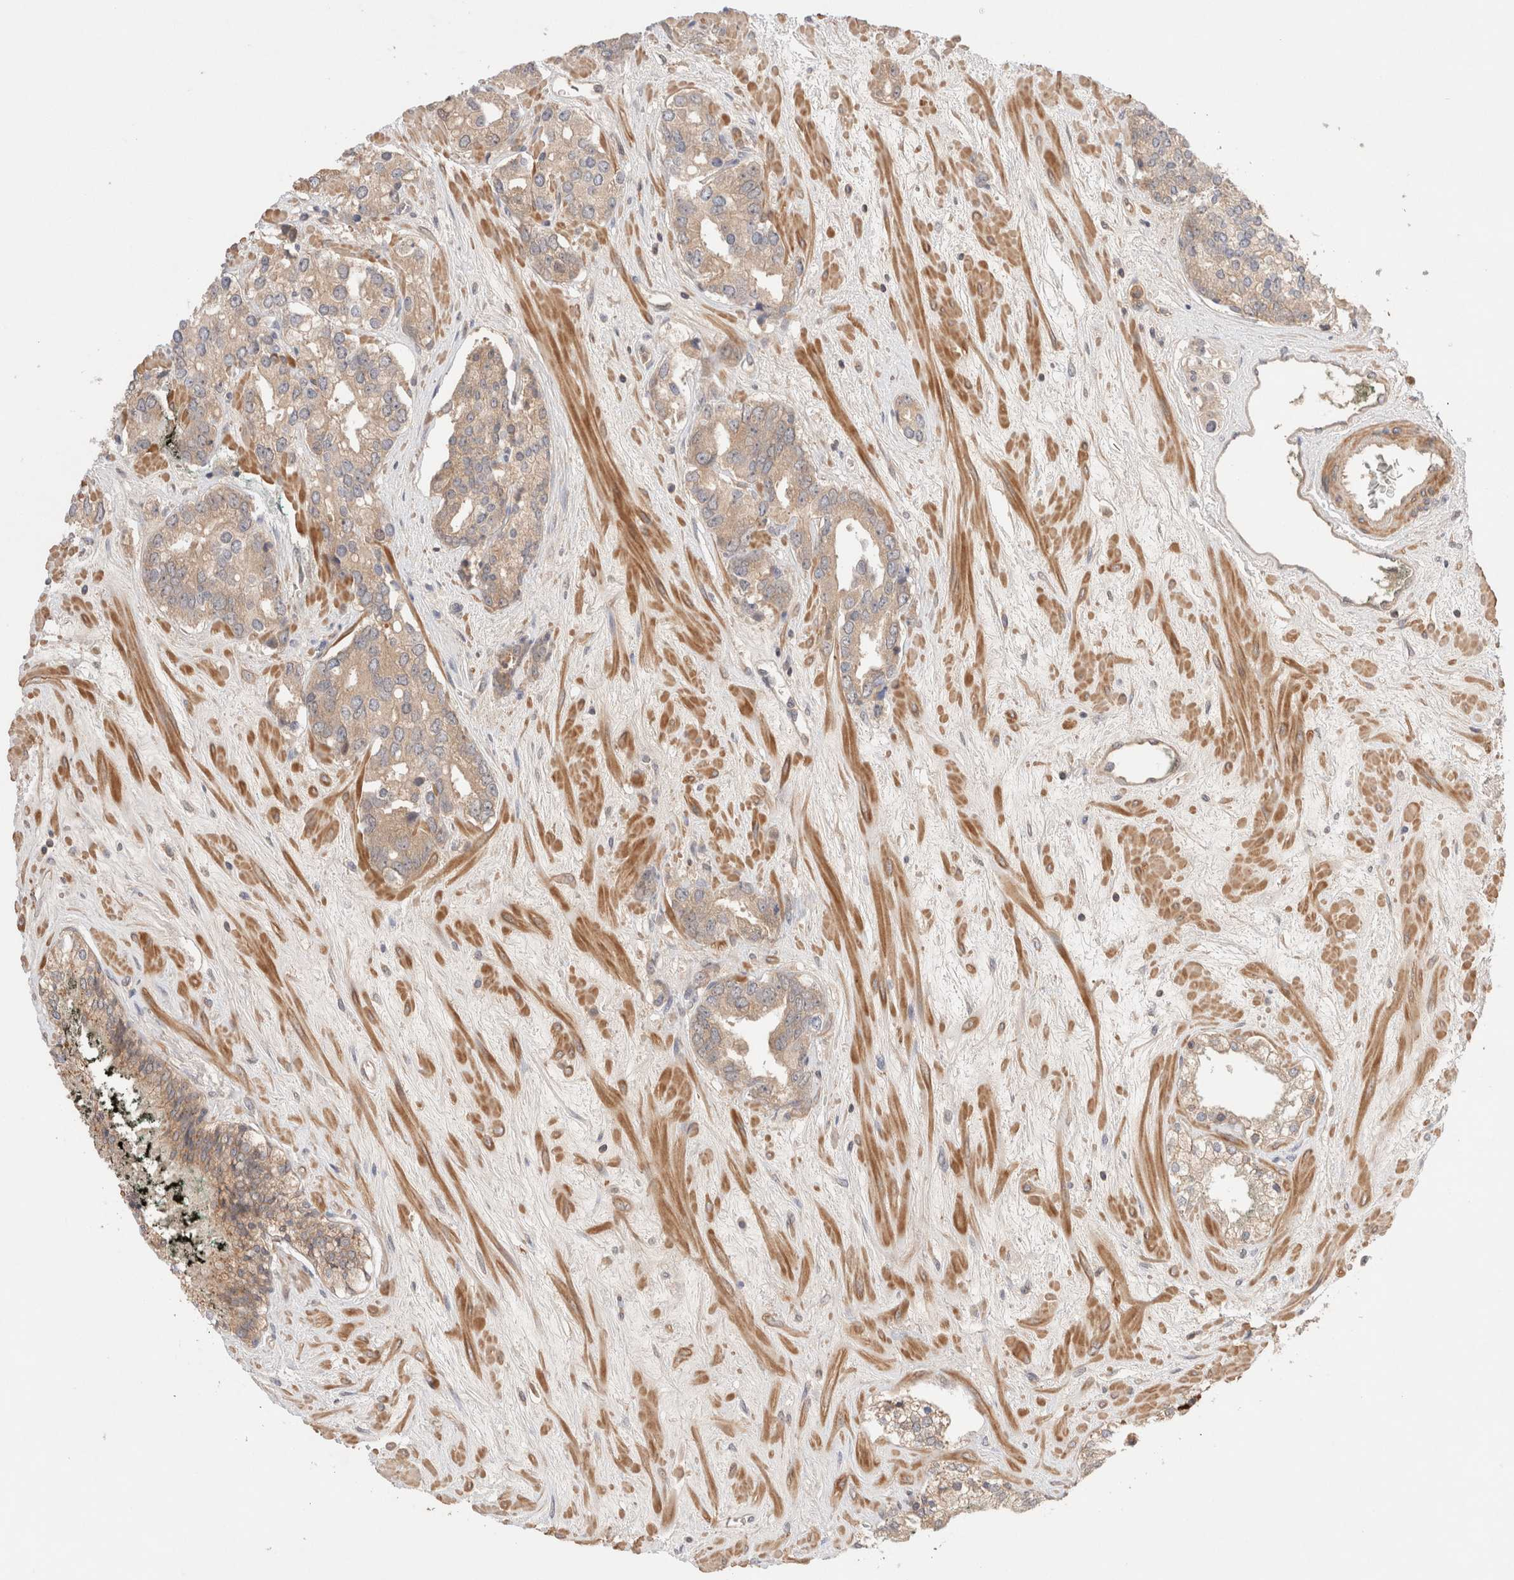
{"staining": {"intensity": "weak", "quantity": "<25%", "location": "cytoplasmic/membranous"}, "tissue": "prostate cancer", "cell_type": "Tumor cells", "image_type": "cancer", "snomed": [{"axis": "morphology", "description": "Adenocarcinoma, High grade"}, {"axis": "topography", "description": "Prostate"}], "caption": "Immunohistochemistry photomicrograph of high-grade adenocarcinoma (prostate) stained for a protein (brown), which exhibits no expression in tumor cells.", "gene": "CARNMT1", "patient": {"sex": "male", "age": 71}}